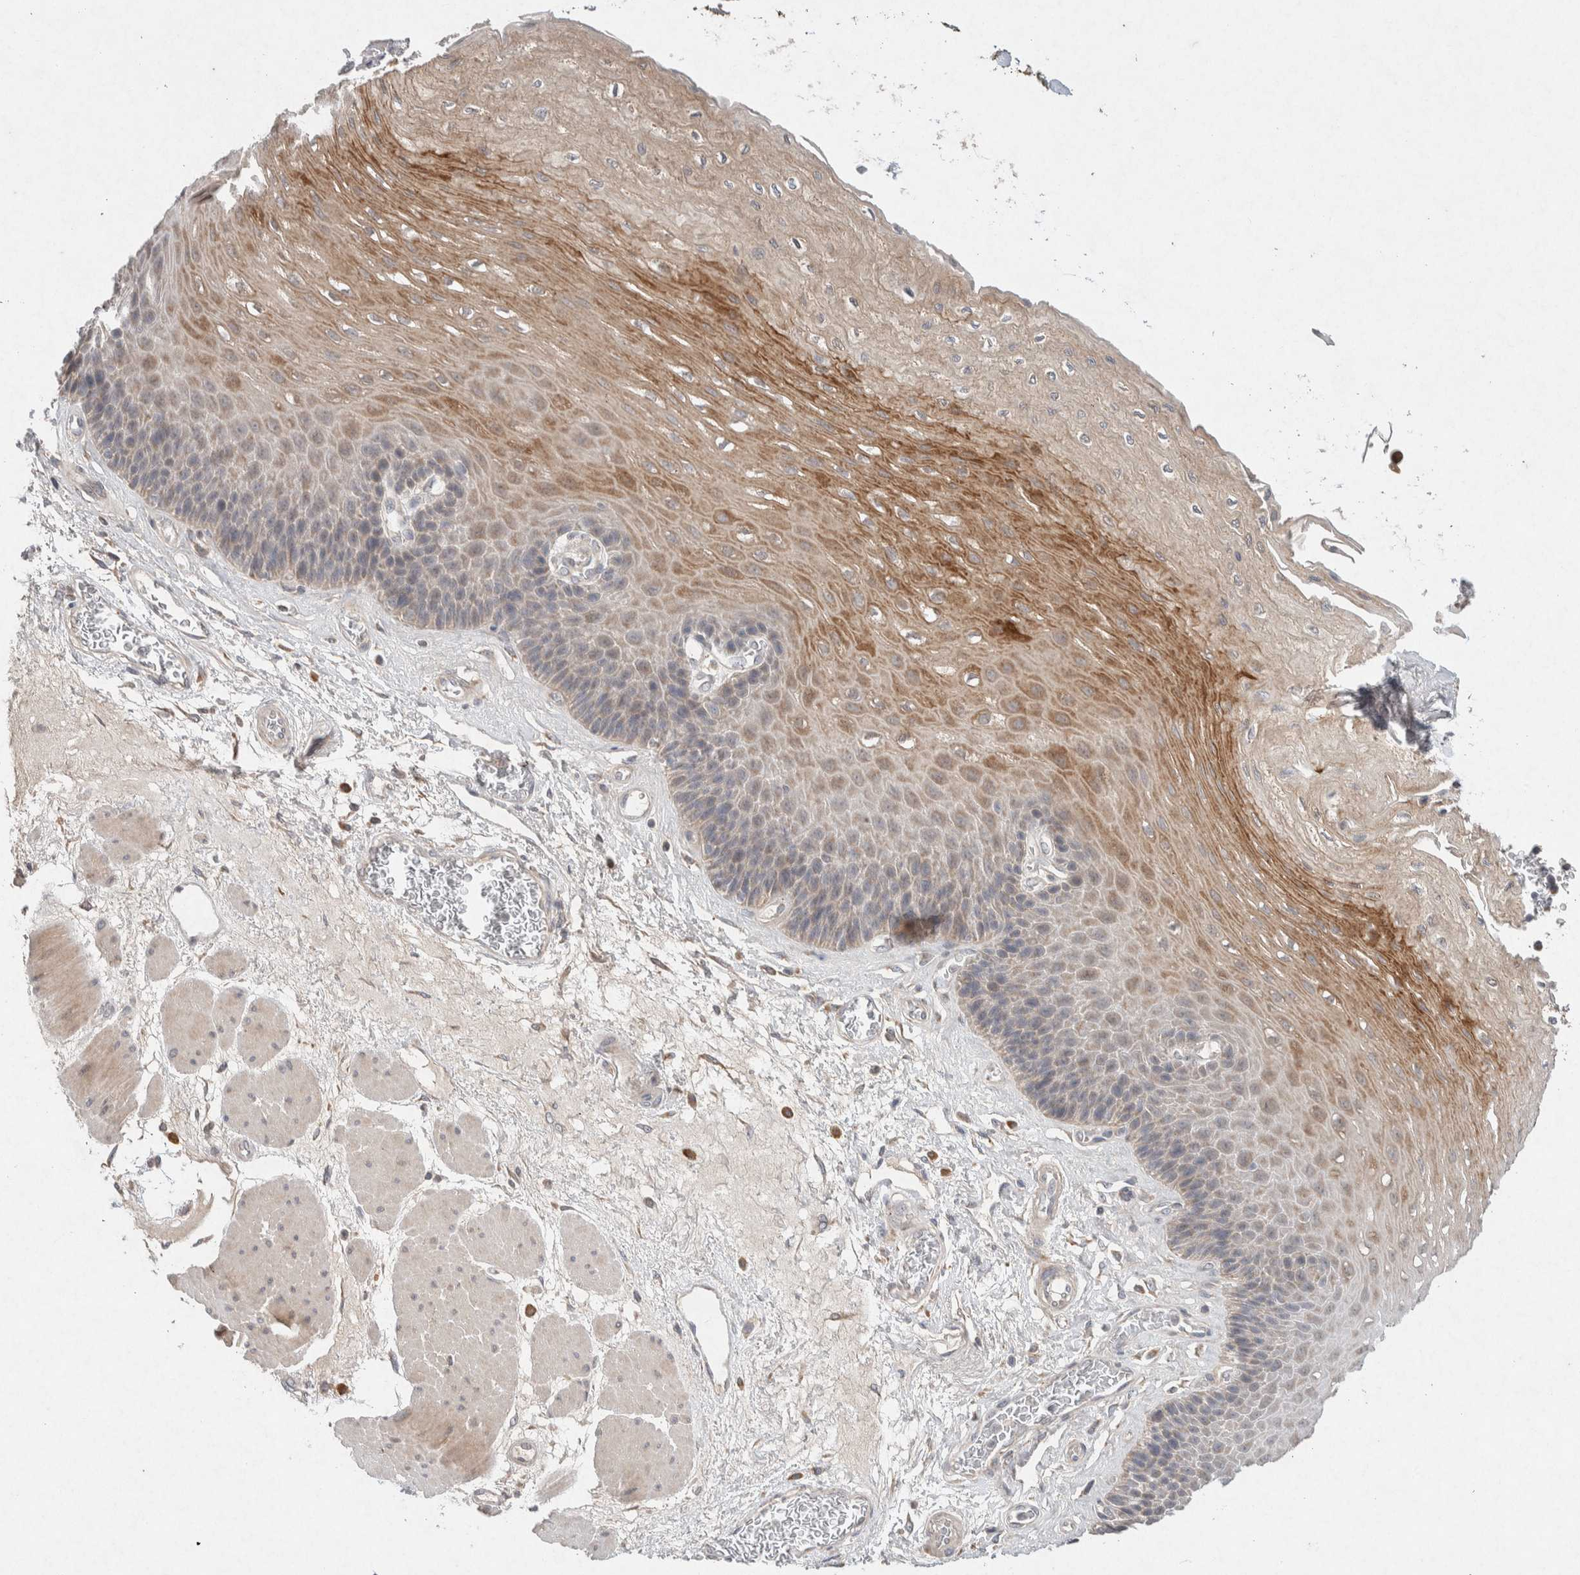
{"staining": {"intensity": "moderate", "quantity": "25%-75%", "location": "cytoplasmic/membranous"}, "tissue": "esophagus", "cell_type": "Squamous epithelial cells", "image_type": "normal", "snomed": [{"axis": "morphology", "description": "Normal tissue, NOS"}, {"axis": "topography", "description": "Esophagus"}], "caption": "A histopathology image showing moderate cytoplasmic/membranous positivity in about 25%-75% of squamous epithelial cells in unremarkable esophagus, as visualized by brown immunohistochemical staining.", "gene": "CMTM4", "patient": {"sex": "female", "age": 72}}